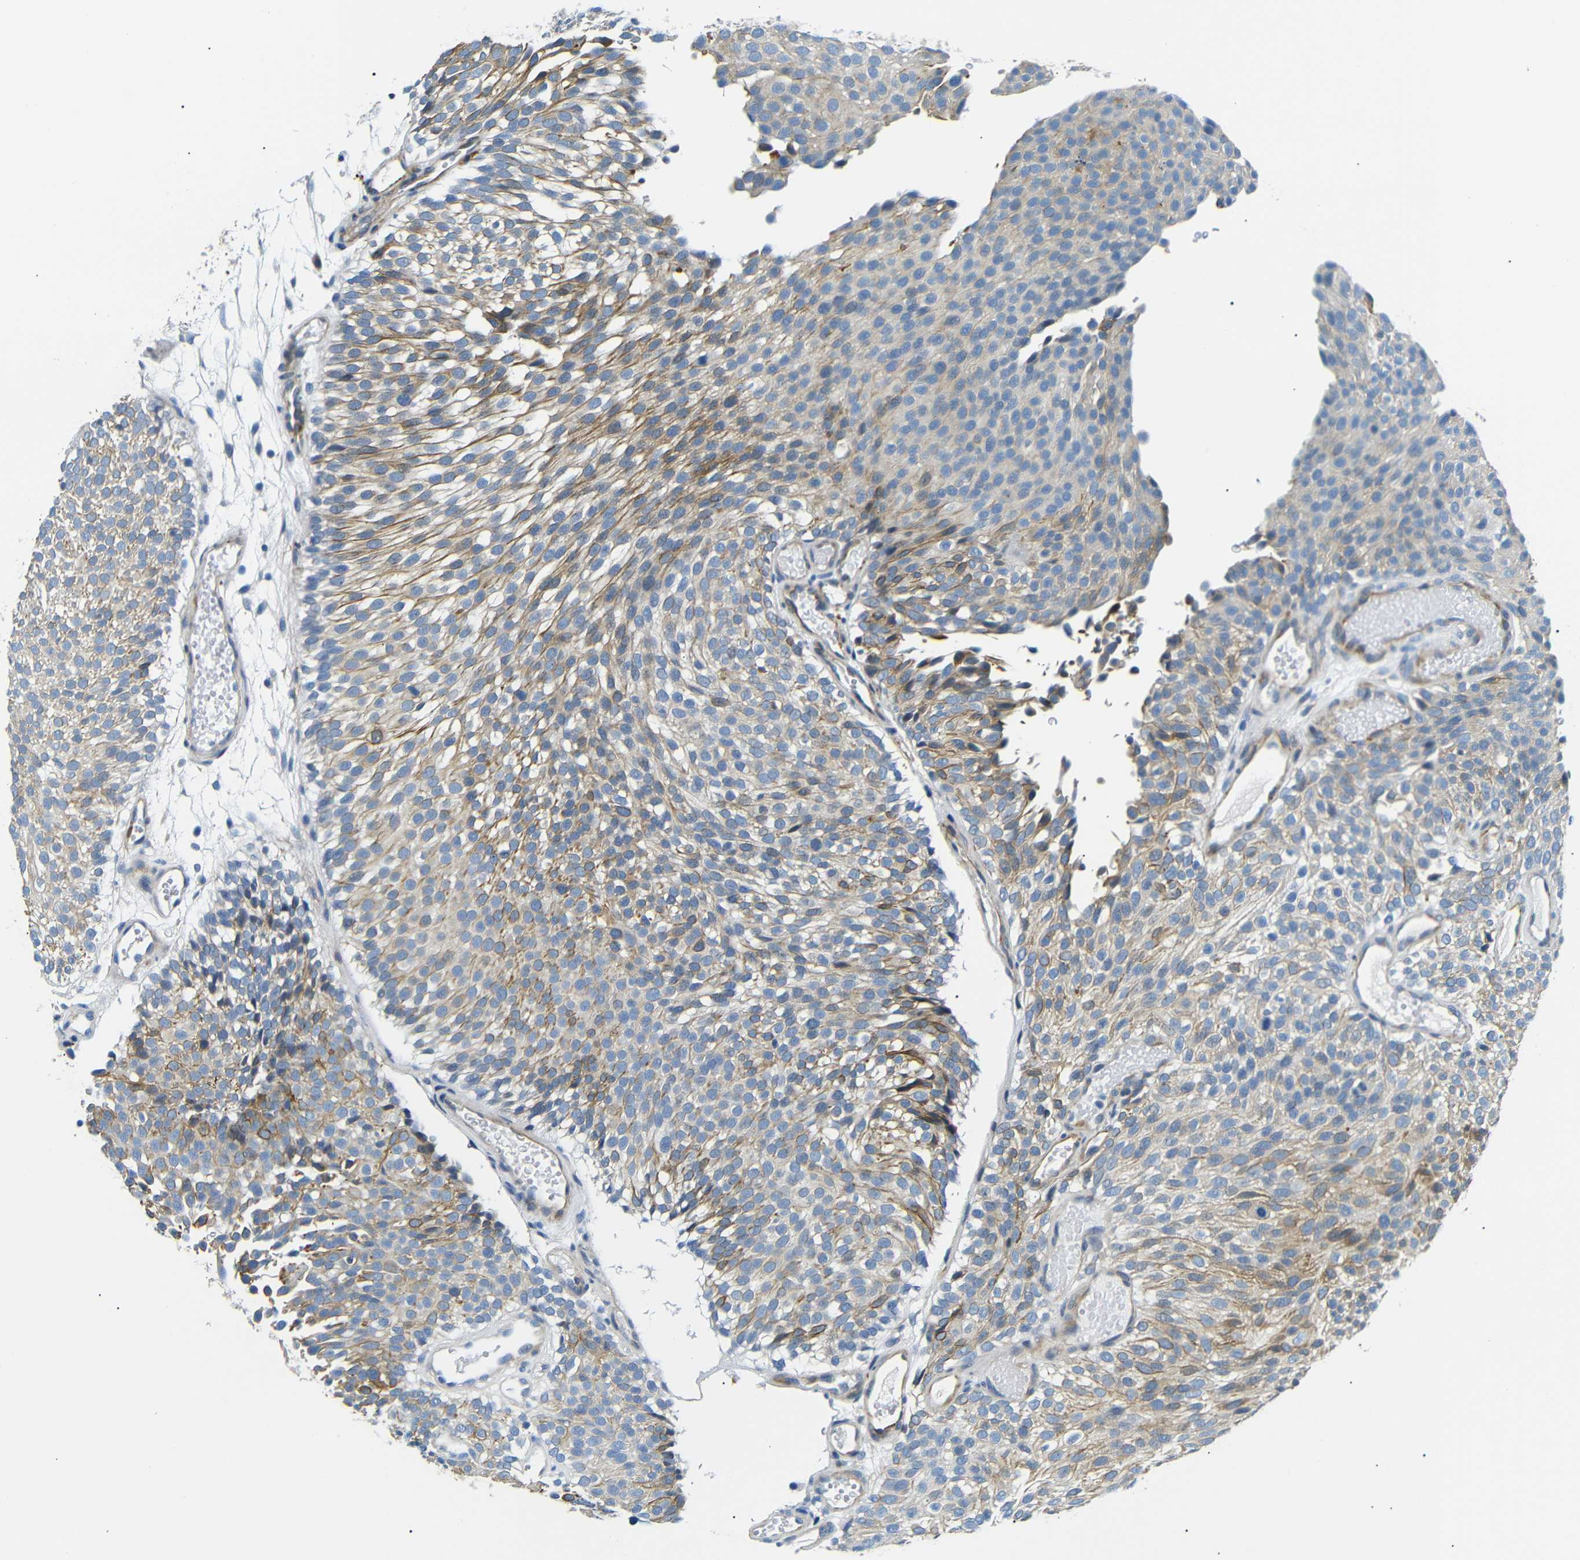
{"staining": {"intensity": "moderate", "quantity": ">75%", "location": "cytoplasmic/membranous"}, "tissue": "urothelial cancer", "cell_type": "Tumor cells", "image_type": "cancer", "snomed": [{"axis": "morphology", "description": "Urothelial carcinoma, Low grade"}, {"axis": "topography", "description": "Urinary bladder"}], "caption": "Tumor cells demonstrate medium levels of moderate cytoplasmic/membranous expression in about >75% of cells in human low-grade urothelial carcinoma.", "gene": "TAFA1", "patient": {"sex": "male", "age": 78}}